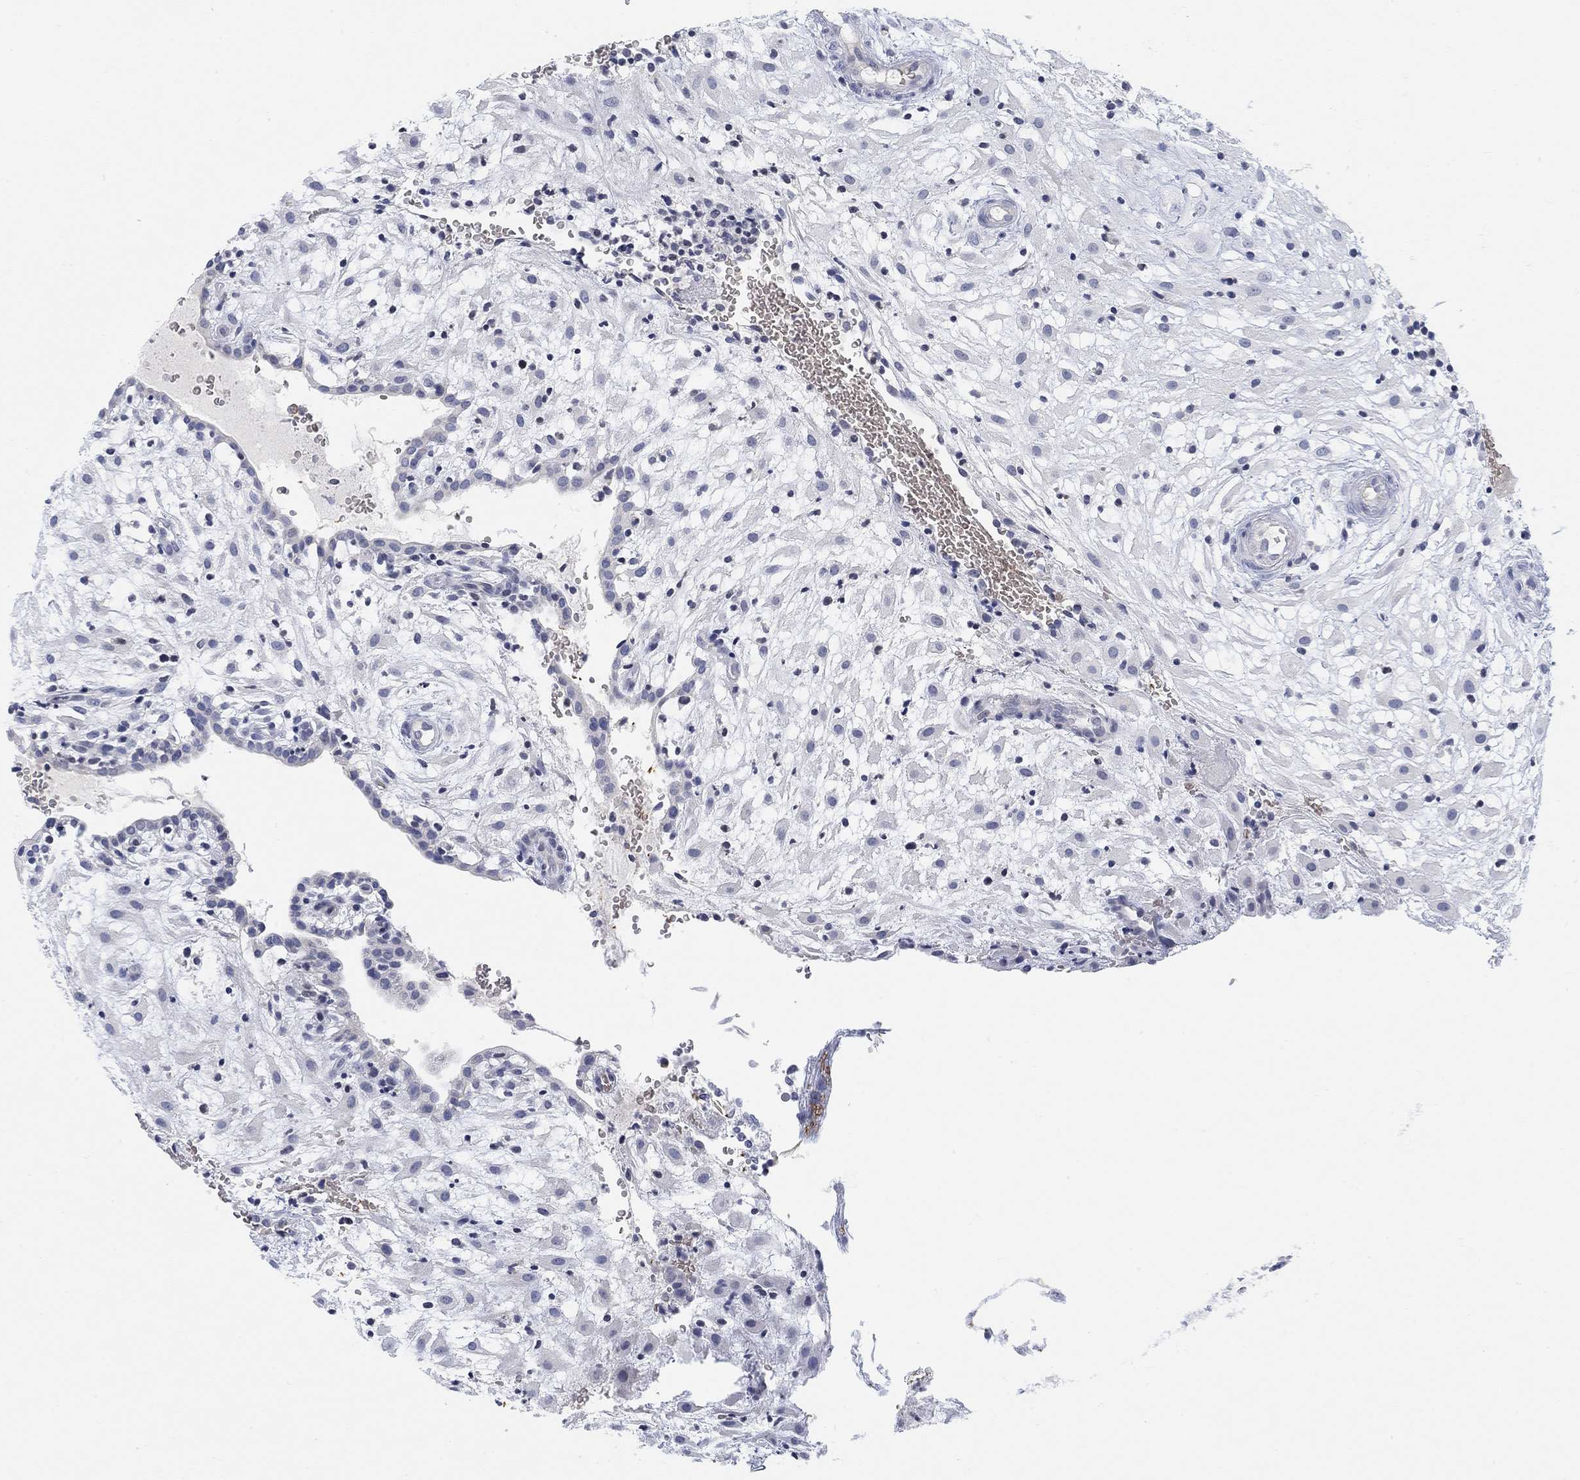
{"staining": {"intensity": "negative", "quantity": "none", "location": "none"}, "tissue": "placenta", "cell_type": "Decidual cells", "image_type": "normal", "snomed": [{"axis": "morphology", "description": "Normal tissue, NOS"}, {"axis": "topography", "description": "Placenta"}], "caption": "An image of human placenta is negative for staining in decidual cells. The staining was performed using DAB (3,3'-diaminobenzidine) to visualize the protein expression in brown, while the nuclei were stained in blue with hematoxylin (Magnification: 20x).", "gene": "ATP6V1E2", "patient": {"sex": "female", "age": 24}}